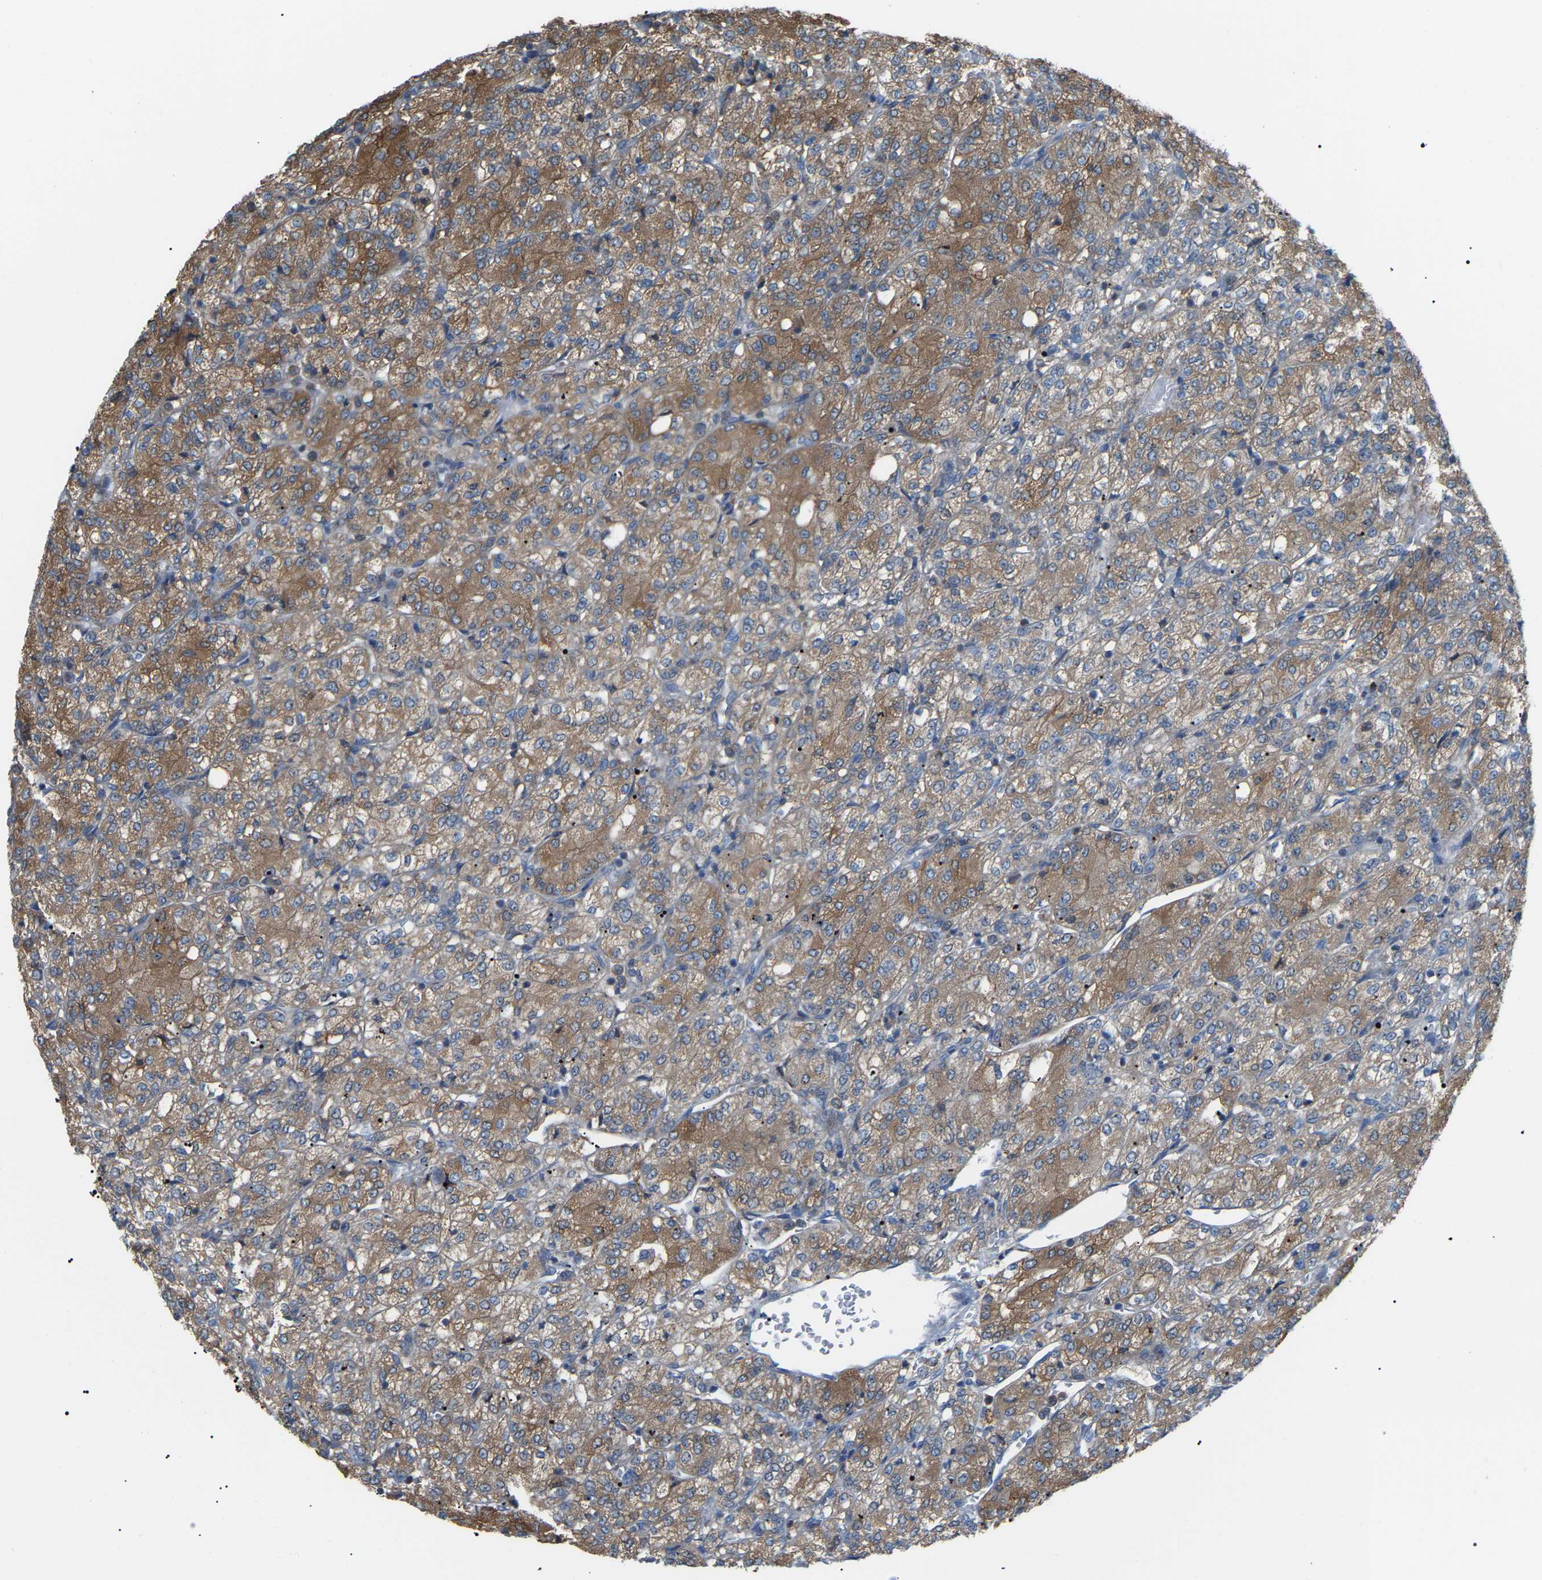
{"staining": {"intensity": "moderate", "quantity": ">75%", "location": "cytoplasmic/membranous"}, "tissue": "renal cancer", "cell_type": "Tumor cells", "image_type": "cancer", "snomed": [{"axis": "morphology", "description": "Adenocarcinoma, NOS"}, {"axis": "topography", "description": "Kidney"}], "caption": "Immunohistochemical staining of human adenocarcinoma (renal) displays medium levels of moderate cytoplasmic/membranous protein positivity in about >75% of tumor cells.", "gene": "CROT", "patient": {"sex": "male", "age": 77}}